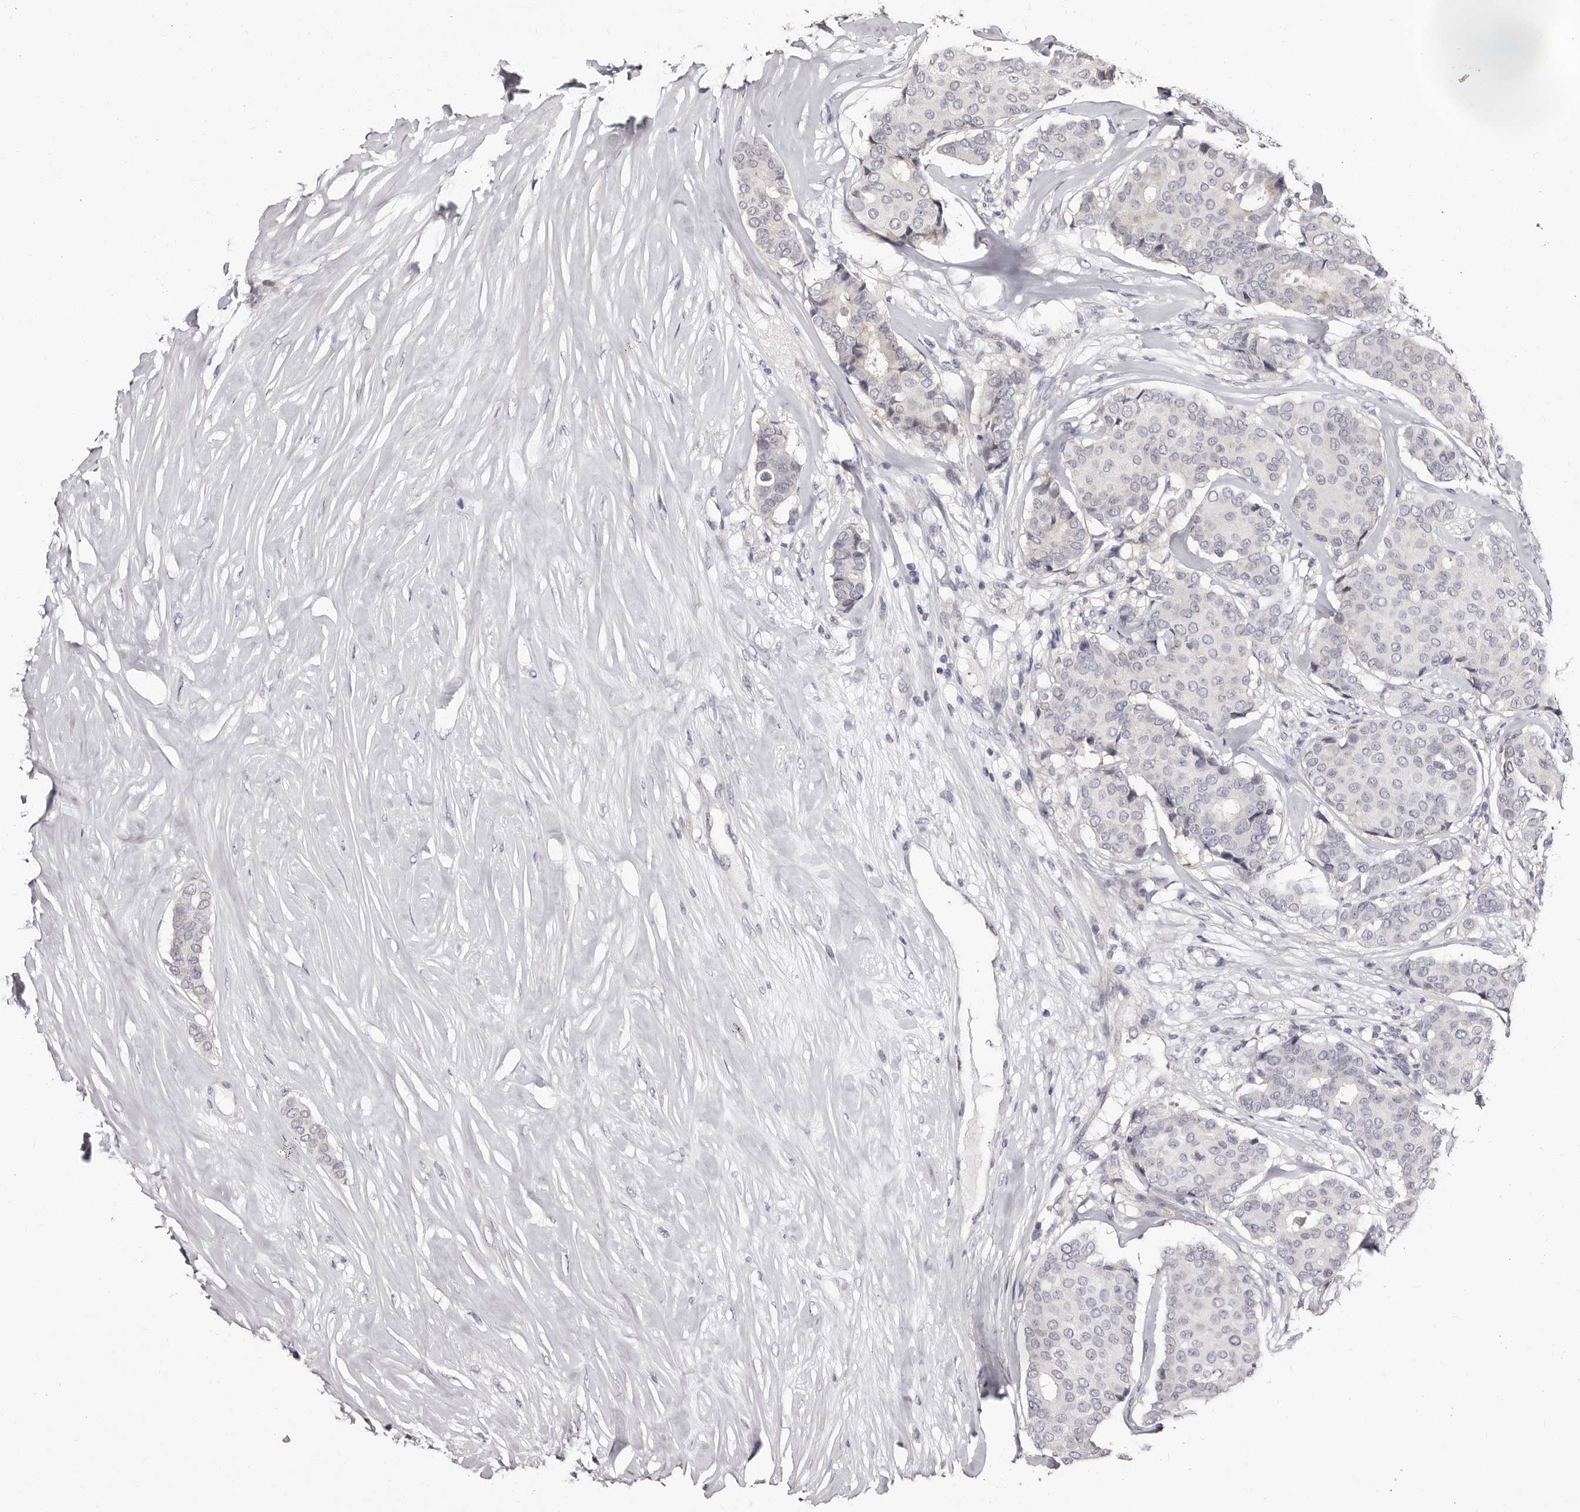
{"staining": {"intensity": "negative", "quantity": "none", "location": "none"}, "tissue": "breast cancer", "cell_type": "Tumor cells", "image_type": "cancer", "snomed": [{"axis": "morphology", "description": "Duct carcinoma"}, {"axis": "topography", "description": "Breast"}], "caption": "Tumor cells show no significant positivity in breast cancer (invasive ductal carcinoma). (Immunohistochemistry (ihc), brightfield microscopy, high magnification).", "gene": "PHF20L1", "patient": {"sex": "female", "age": 75}}